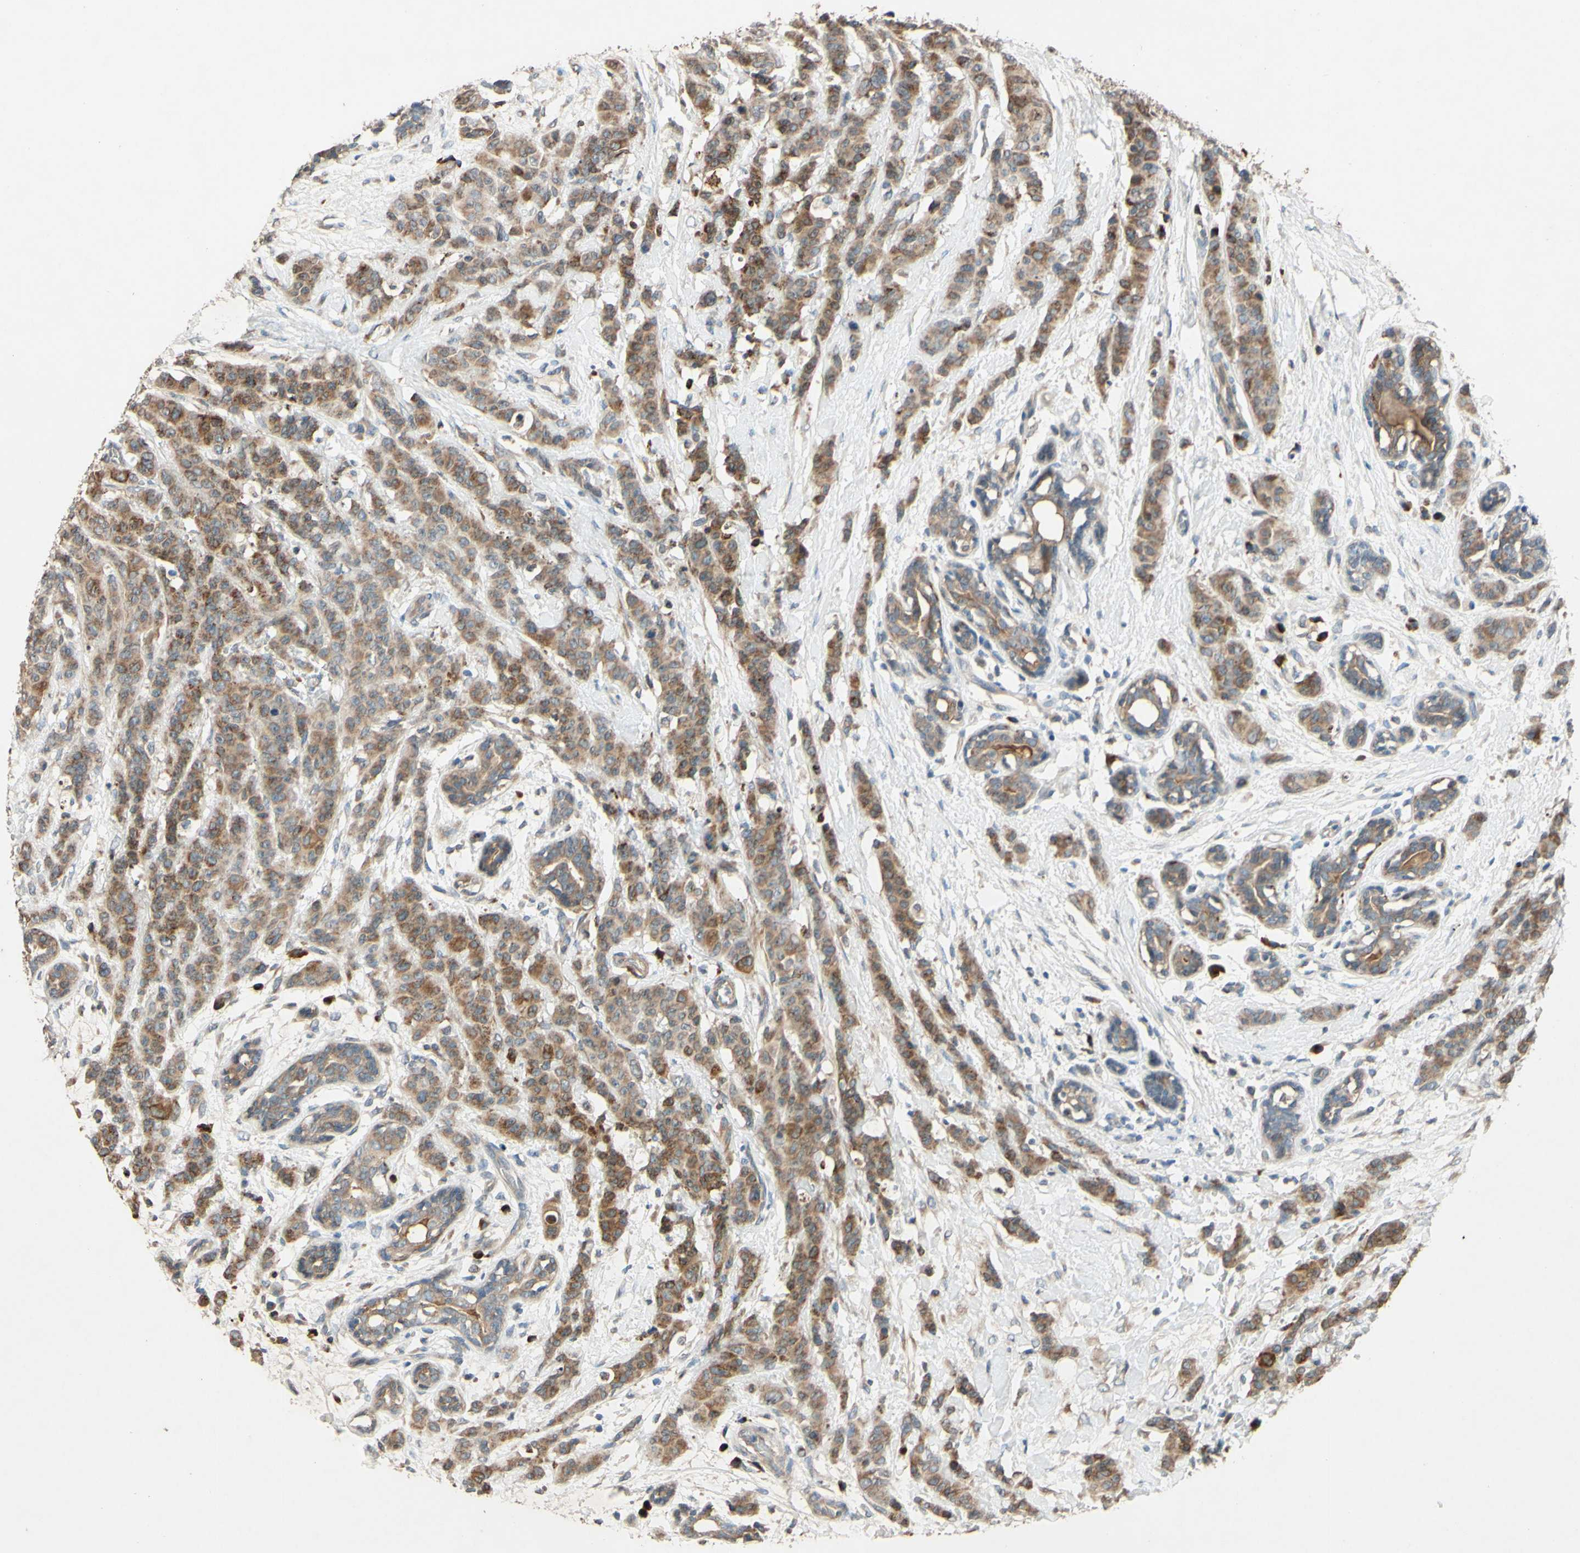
{"staining": {"intensity": "moderate", "quantity": ">75%", "location": "cytoplasmic/membranous"}, "tissue": "breast cancer", "cell_type": "Tumor cells", "image_type": "cancer", "snomed": [{"axis": "morphology", "description": "Normal tissue, NOS"}, {"axis": "morphology", "description": "Duct carcinoma"}, {"axis": "topography", "description": "Breast"}], "caption": "Protein analysis of invasive ductal carcinoma (breast) tissue demonstrates moderate cytoplasmic/membranous expression in approximately >75% of tumor cells. The staining is performed using DAB brown chromogen to label protein expression. The nuclei are counter-stained blue using hematoxylin.", "gene": "PTPRU", "patient": {"sex": "female", "age": 40}}